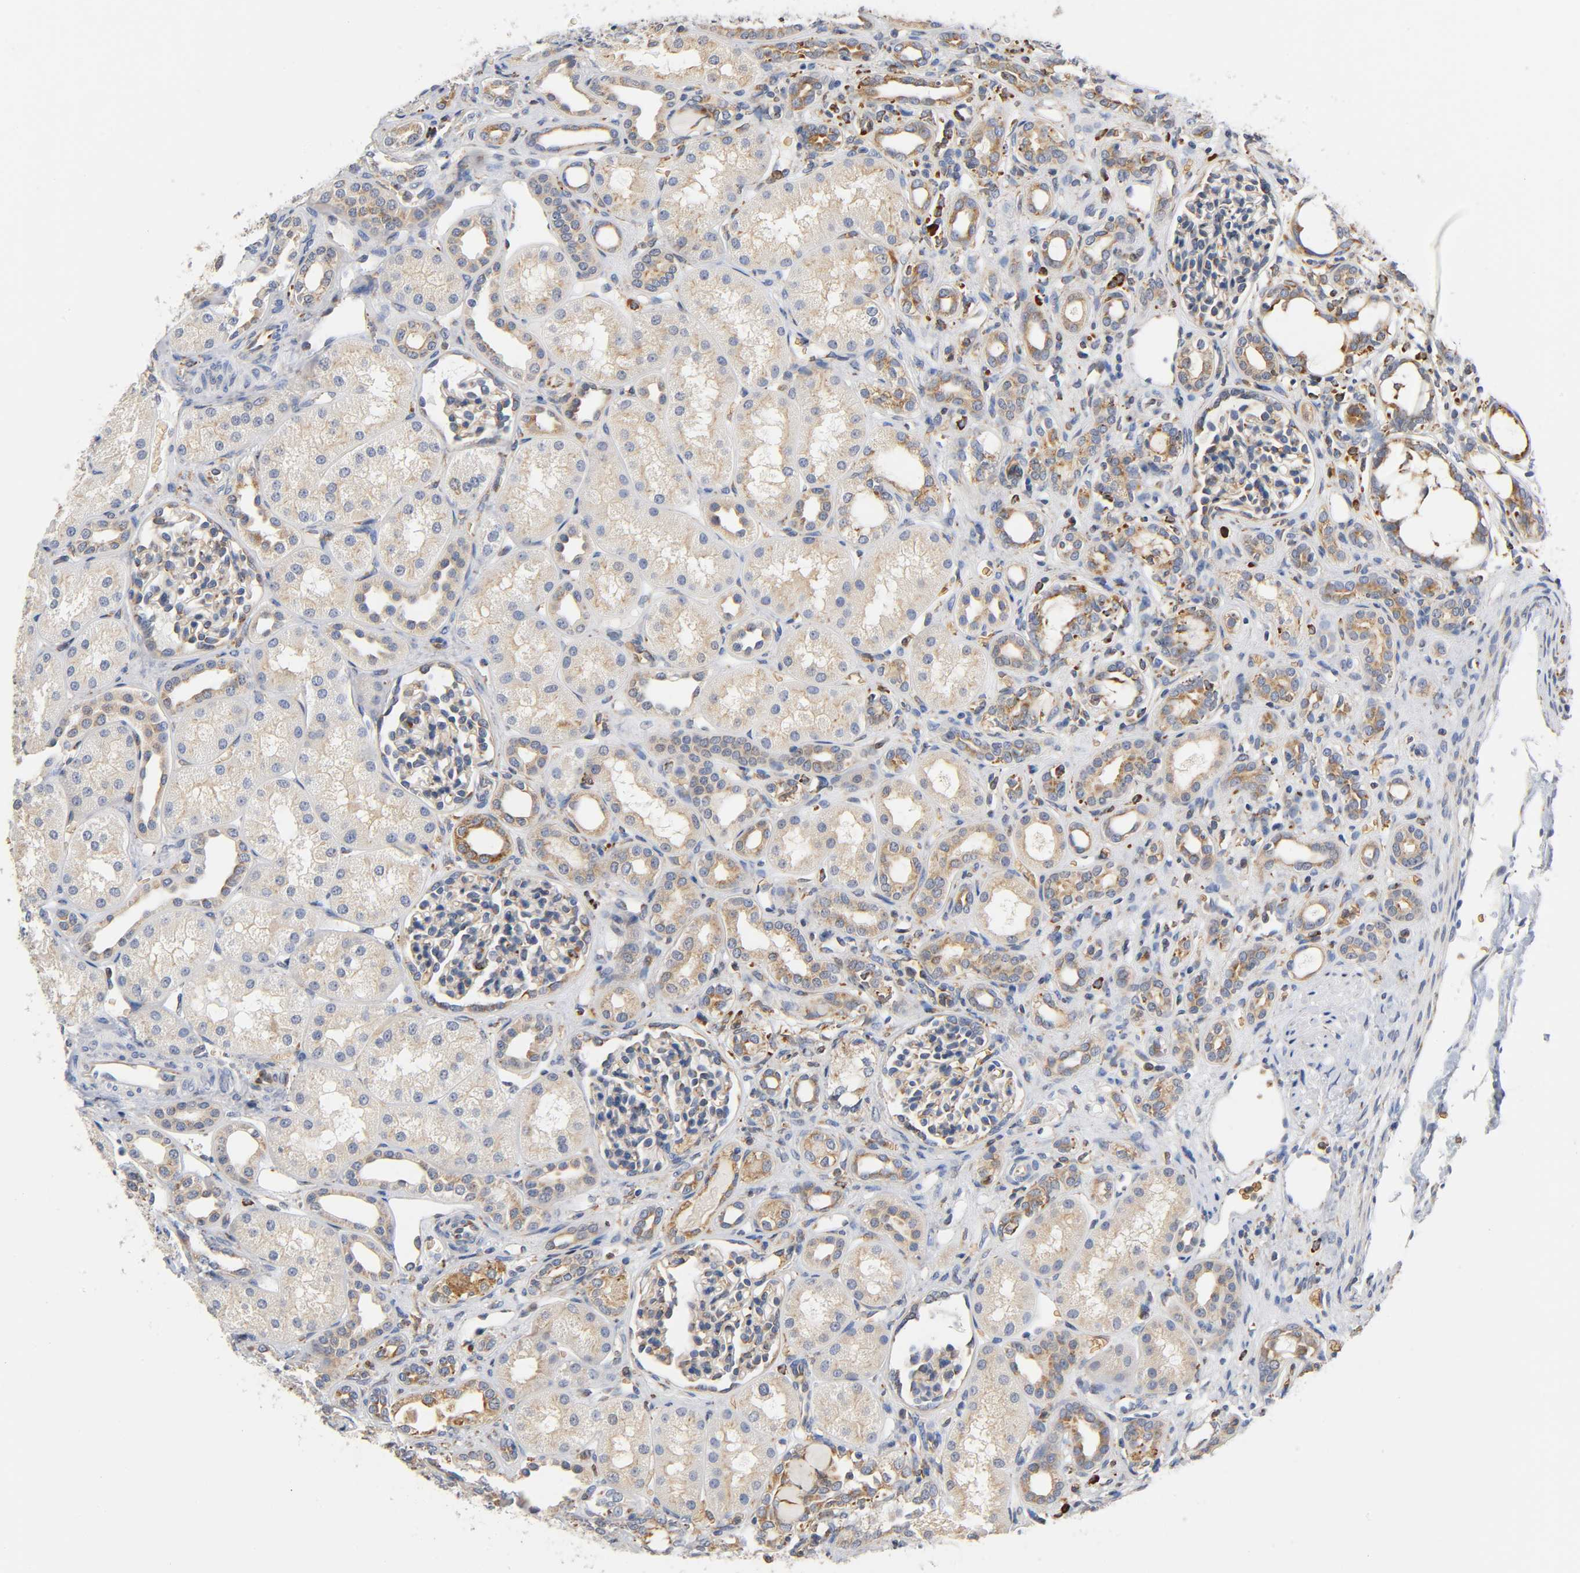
{"staining": {"intensity": "weak", "quantity": "25%-75%", "location": "cytoplasmic/membranous"}, "tissue": "kidney", "cell_type": "Cells in glomeruli", "image_type": "normal", "snomed": [{"axis": "morphology", "description": "Normal tissue, NOS"}, {"axis": "topography", "description": "Kidney"}], "caption": "Immunohistochemistry histopathology image of normal human kidney stained for a protein (brown), which reveals low levels of weak cytoplasmic/membranous positivity in about 25%-75% of cells in glomeruli.", "gene": "UCKL1", "patient": {"sex": "male", "age": 7}}